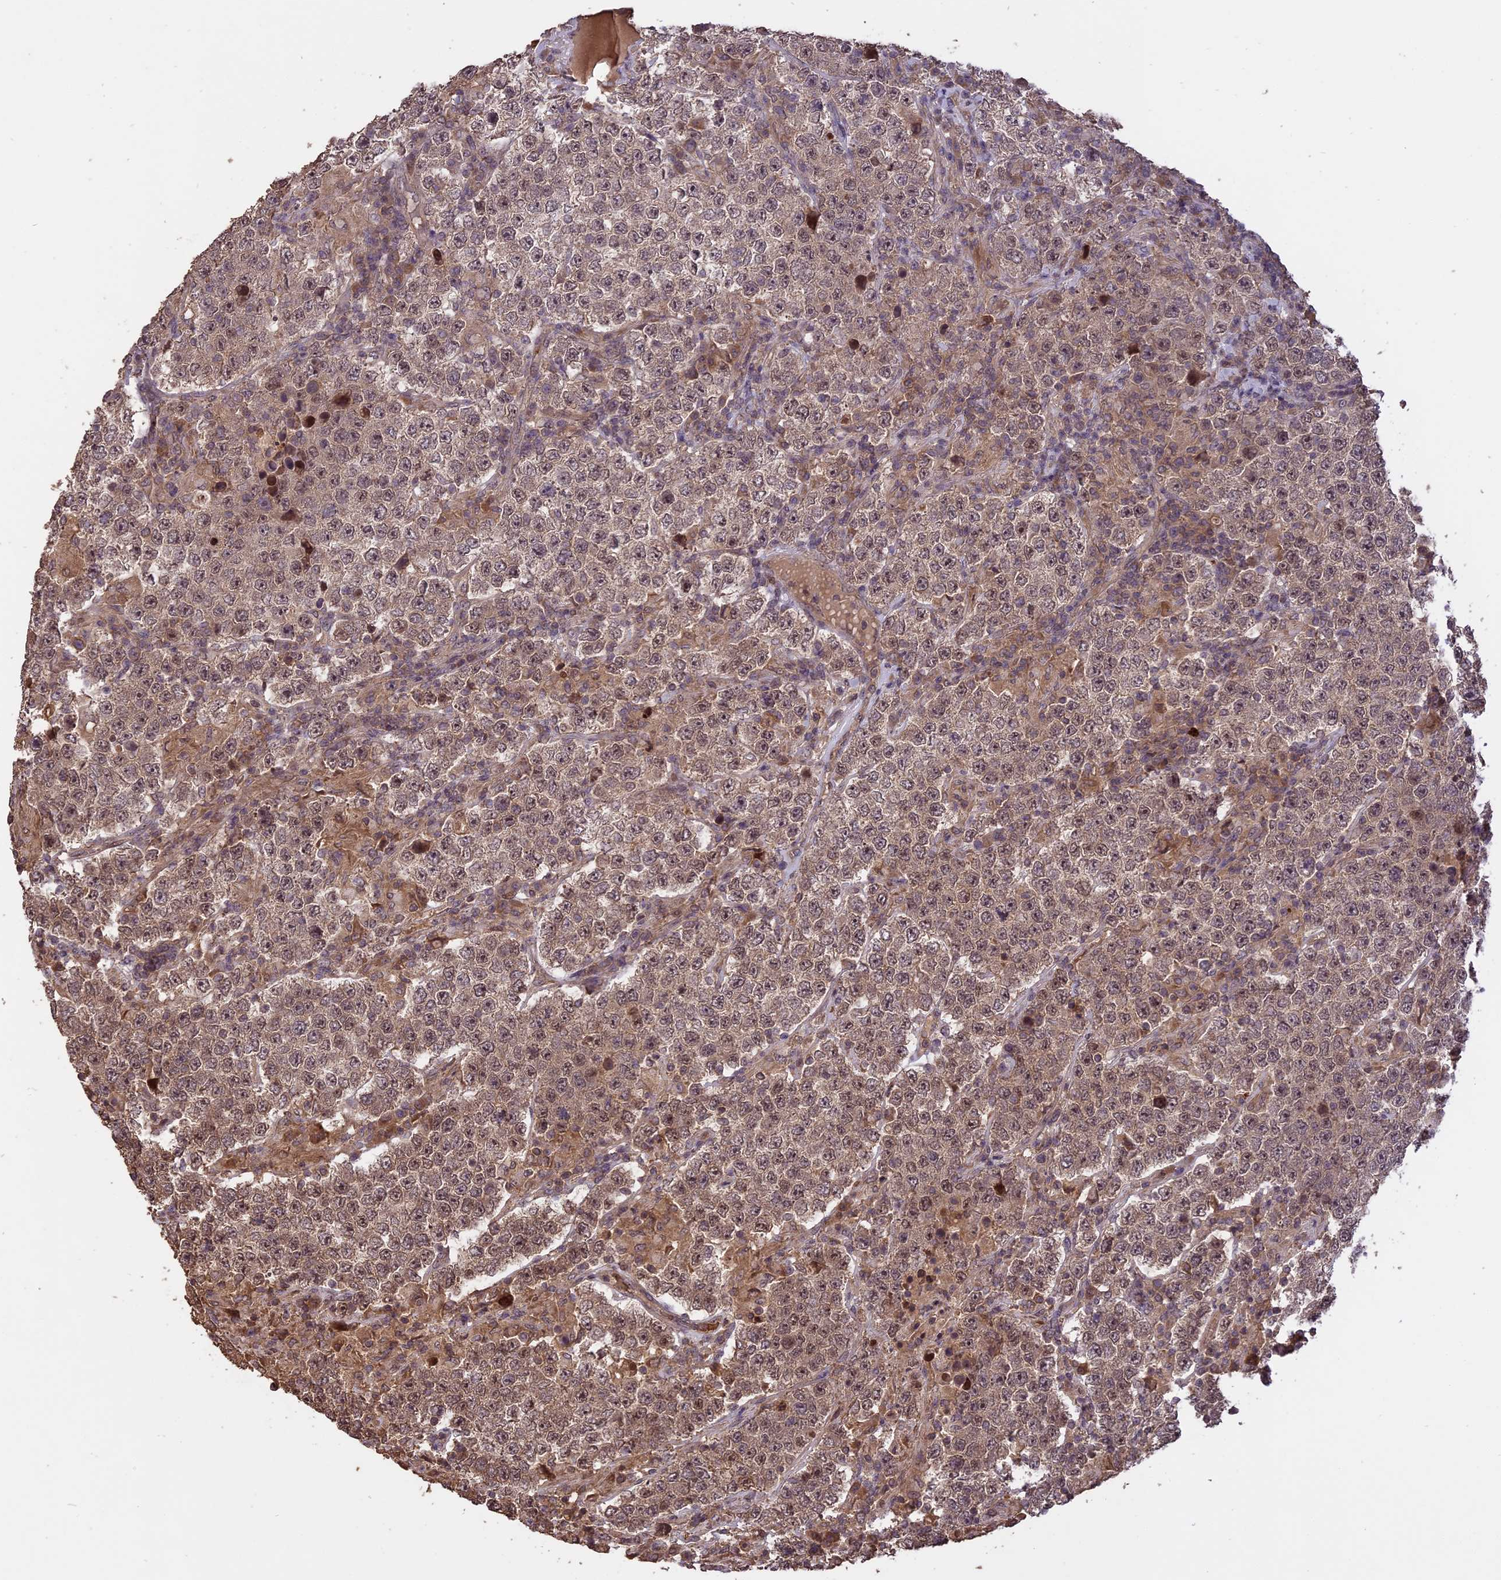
{"staining": {"intensity": "moderate", "quantity": ">75%", "location": "cytoplasmic/membranous,nuclear"}, "tissue": "testis cancer", "cell_type": "Tumor cells", "image_type": "cancer", "snomed": [{"axis": "morphology", "description": "Normal tissue, NOS"}, {"axis": "morphology", "description": "Urothelial carcinoma, High grade"}, {"axis": "morphology", "description": "Seminoma, NOS"}, {"axis": "morphology", "description": "Carcinoma, Embryonal, NOS"}, {"axis": "topography", "description": "Urinary bladder"}, {"axis": "topography", "description": "Testis"}], "caption": "There is medium levels of moderate cytoplasmic/membranous and nuclear expression in tumor cells of testis cancer (seminoma), as demonstrated by immunohistochemical staining (brown color).", "gene": "TIGD7", "patient": {"sex": "male", "age": 41}}